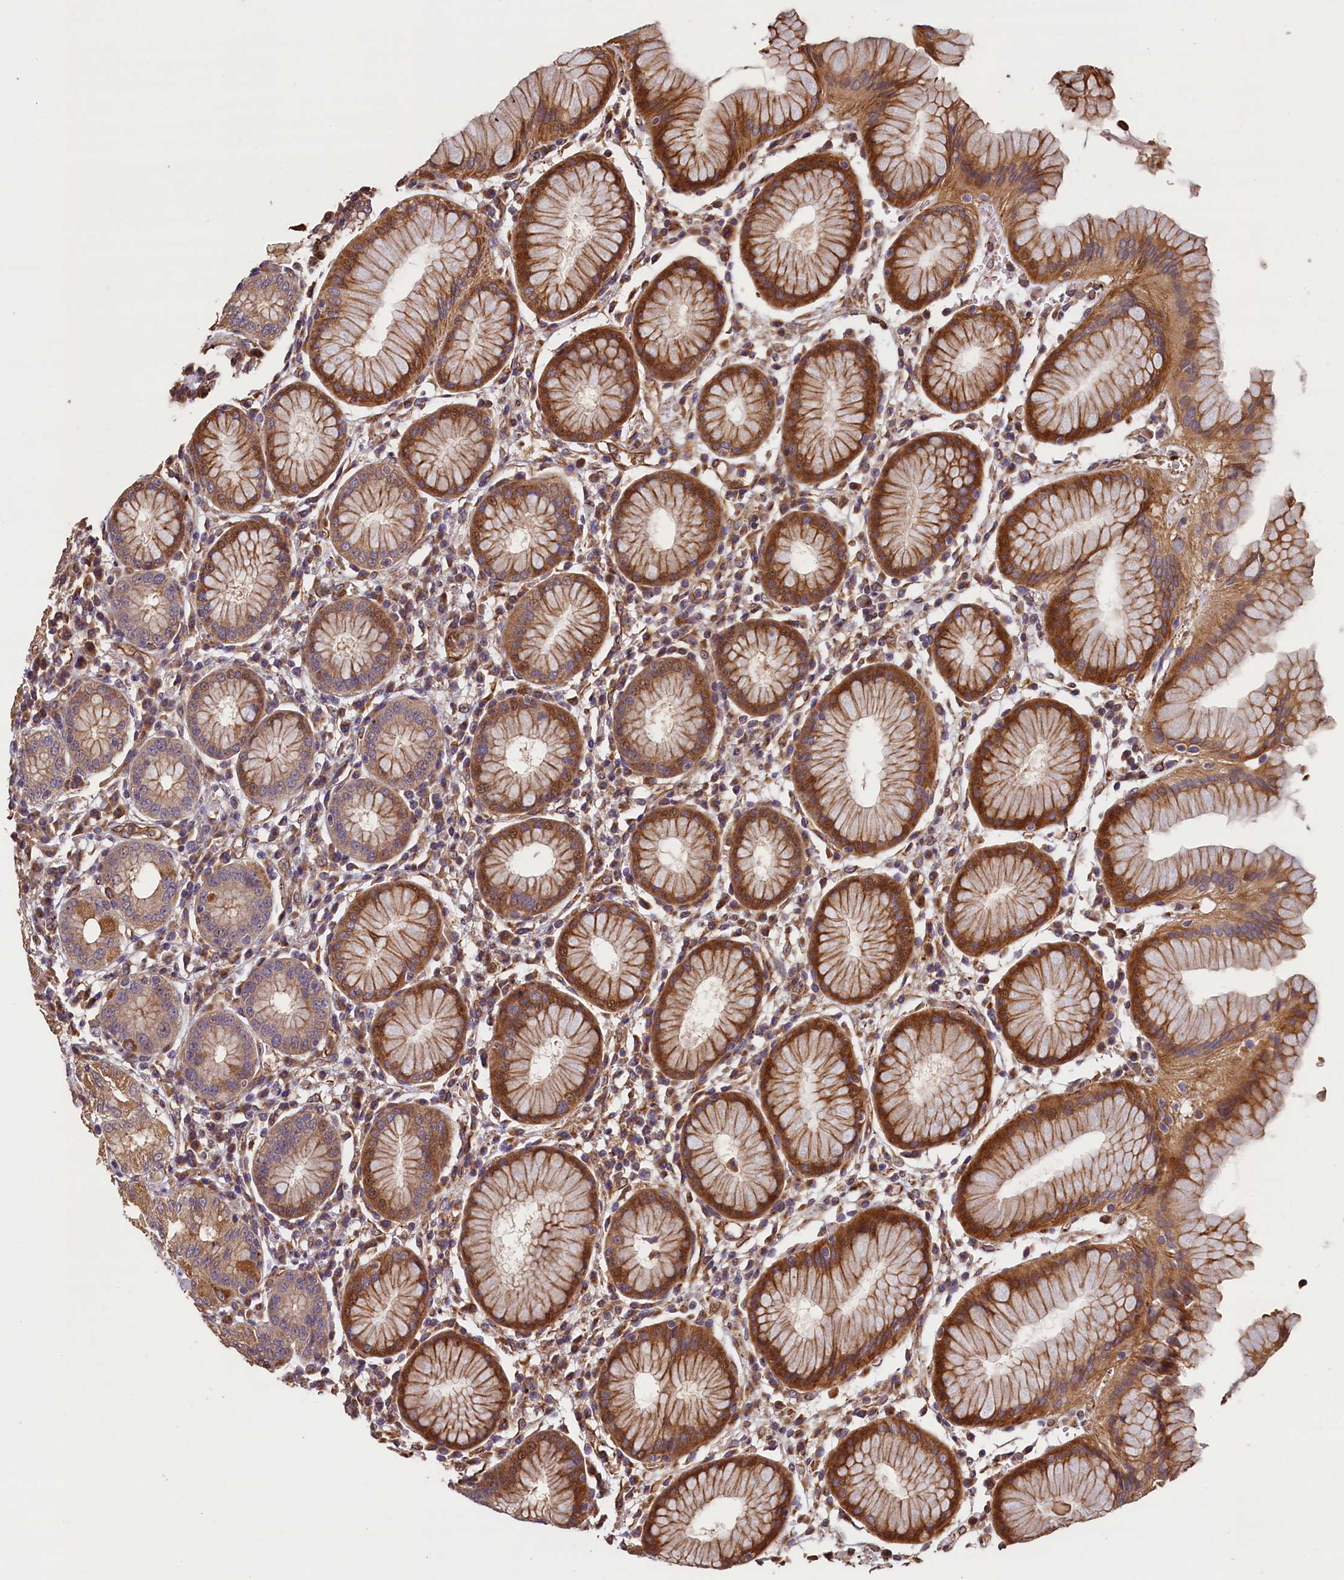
{"staining": {"intensity": "moderate", "quantity": ">75%", "location": "cytoplasmic/membranous"}, "tissue": "stomach", "cell_type": "Glandular cells", "image_type": "normal", "snomed": [{"axis": "morphology", "description": "Normal tissue, NOS"}, {"axis": "topography", "description": "Stomach"}, {"axis": "topography", "description": "Stomach, lower"}], "caption": "Brown immunohistochemical staining in unremarkable human stomach reveals moderate cytoplasmic/membranous positivity in approximately >75% of glandular cells. The staining was performed using DAB (3,3'-diaminobenzidine) to visualize the protein expression in brown, while the nuclei were stained in blue with hematoxylin (Magnification: 20x).", "gene": "ACSBG1", "patient": {"sex": "female", "age": 56}}